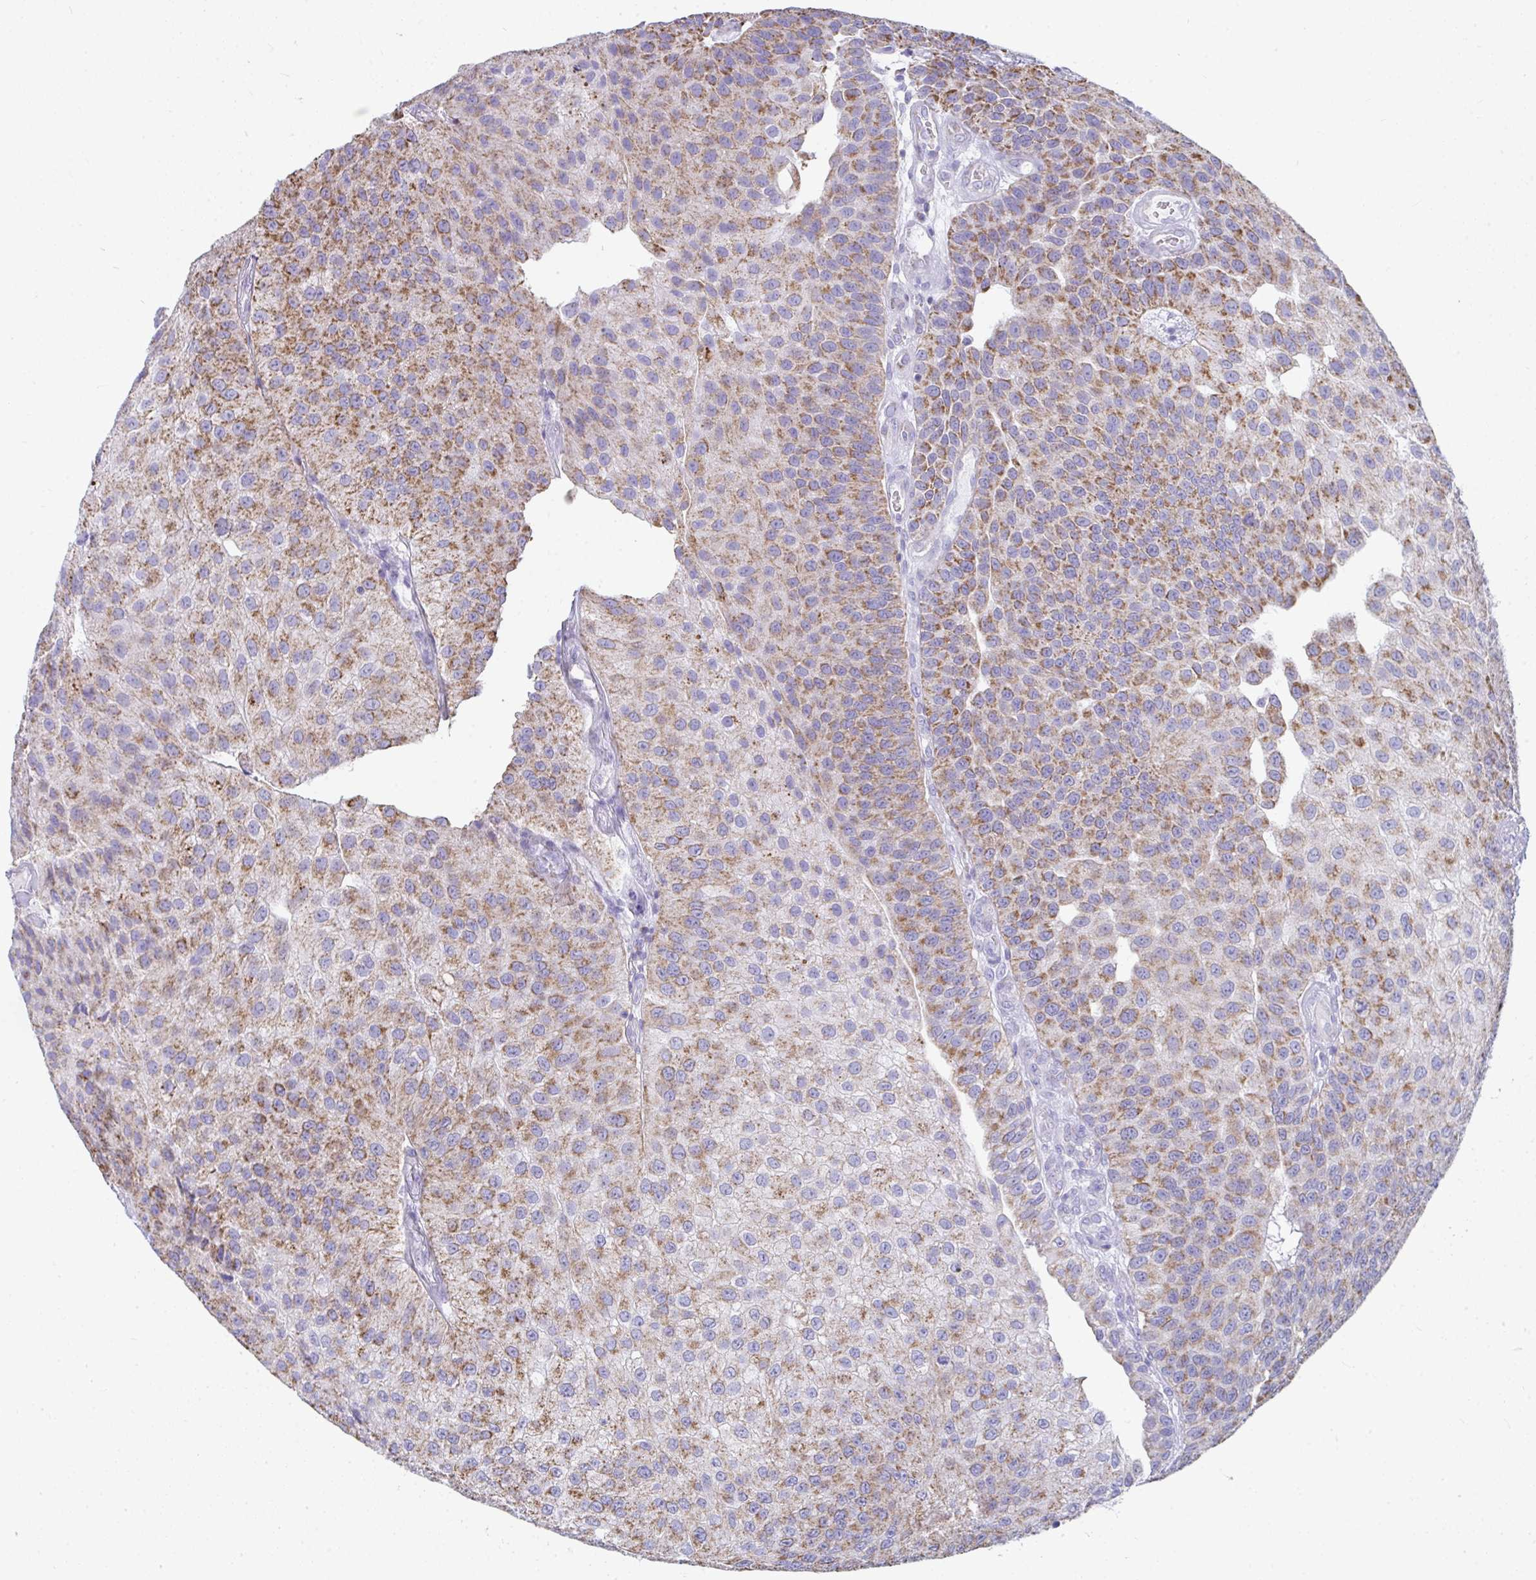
{"staining": {"intensity": "moderate", "quantity": "25%-75%", "location": "cytoplasmic/membranous"}, "tissue": "urothelial cancer", "cell_type": "Tumor cells", "image_type": "cancer", "snomed": [{"axis": "morphology", "description": "Urothelial carcinoma, NOS"}, {"axis": "topography", "description": "Urinary bladder"}], "caption": "The immunohistochemical stain labels moderate cytoplasmic/membranous positivity in tumor cells of transitional cell carcinoma tissue.", "gene": "SLC6A1", "patient": {"sex": "male", "age": 87}}